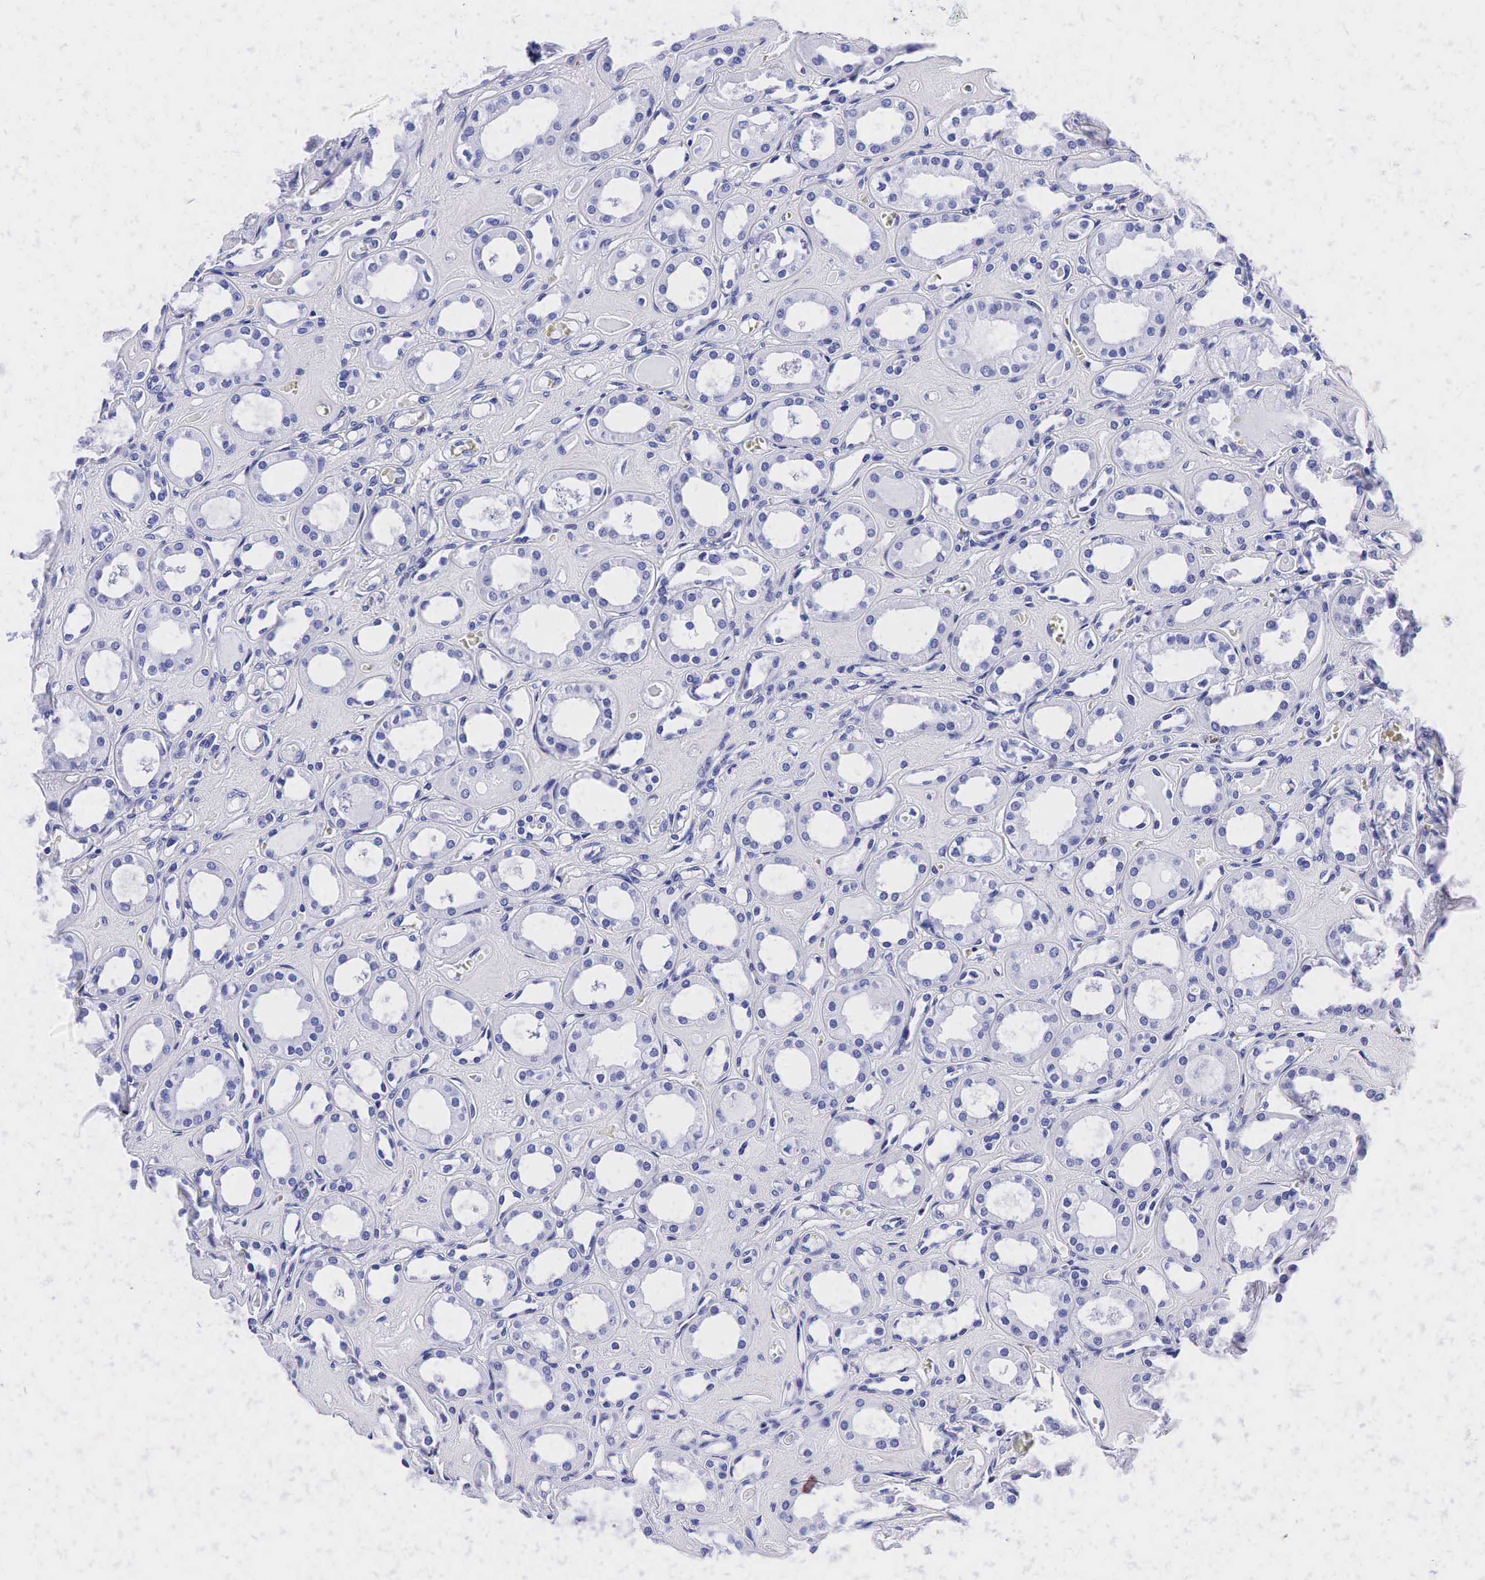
{"staining": {"intensity": "negative", "quantity": "none", "location": "none"}, "tissue": "kidney", "cell_type": "Cells in glomeruli", "image_type": "normal", "snomed": [{"axis": "morphology", "description": "Normal tissue, NOS"}, {"axis": "topography", "description": "Kidney"}], "caption": "A high-resolution photomicrograph shows IHC staining of benign kidney, which reveals no significant expression in cells in glomeruli.", "gene": "KLK3", "patient": {"sex": "male", "age": 61}}